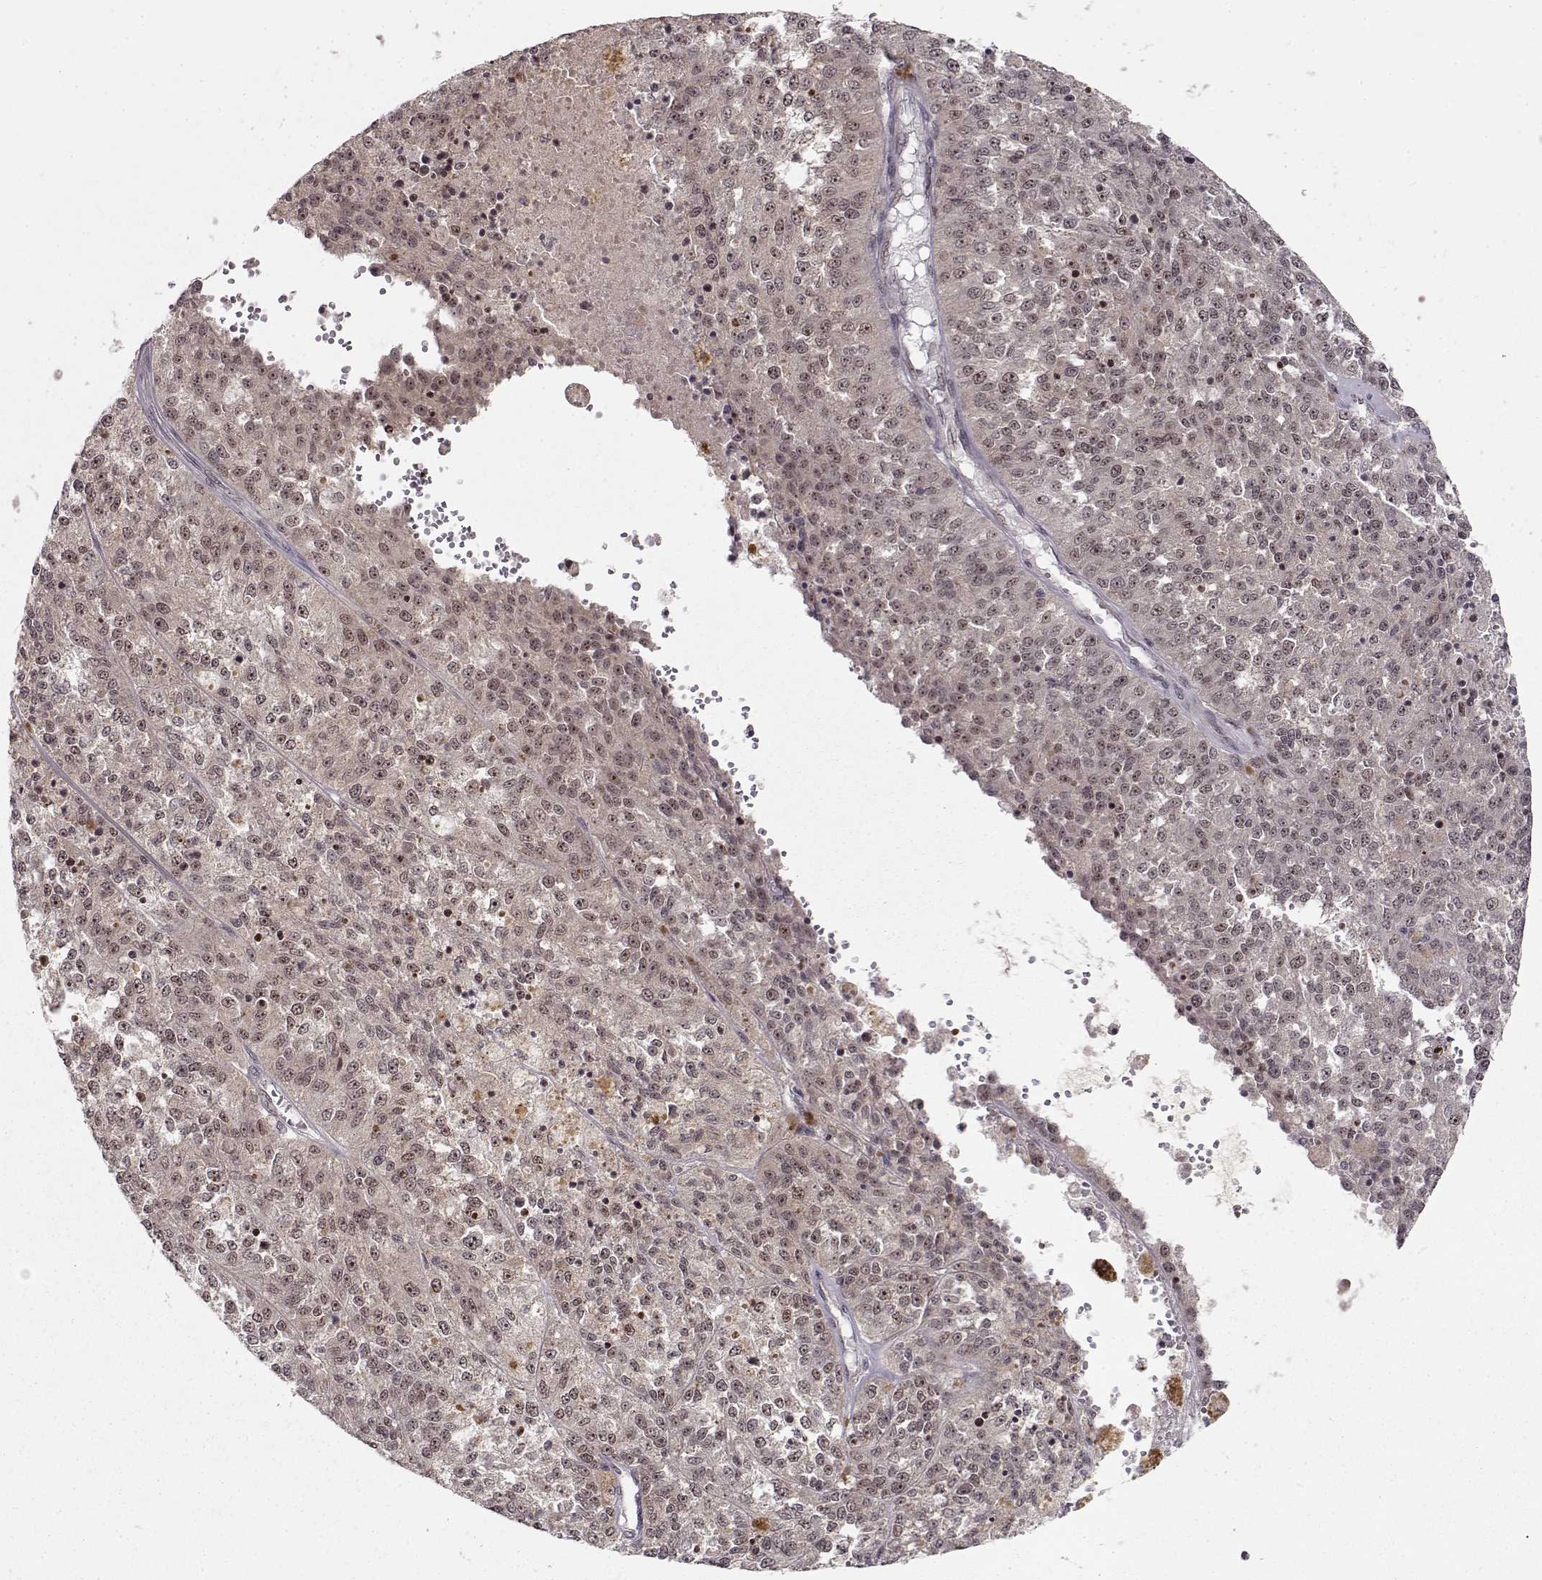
{"staining": {"intensity": "negative", "quantity": "none", "location": "none"}, "tissue": "melanoma", "cell_type": "Tumor cells", "image_type": "cancer", "snomed": [{"axis": "morphology", "description": "Malignant melanoma, Metastatic site"}, {"axis": "topography", "description": "Lymph node"}], "caption": "This is an immunohistochemistry (IHC) image of melanoma. There is no positivity in tumor cells.", "gene": "CSNK2A1", "patient": {"sex": "female", "age": 64}}